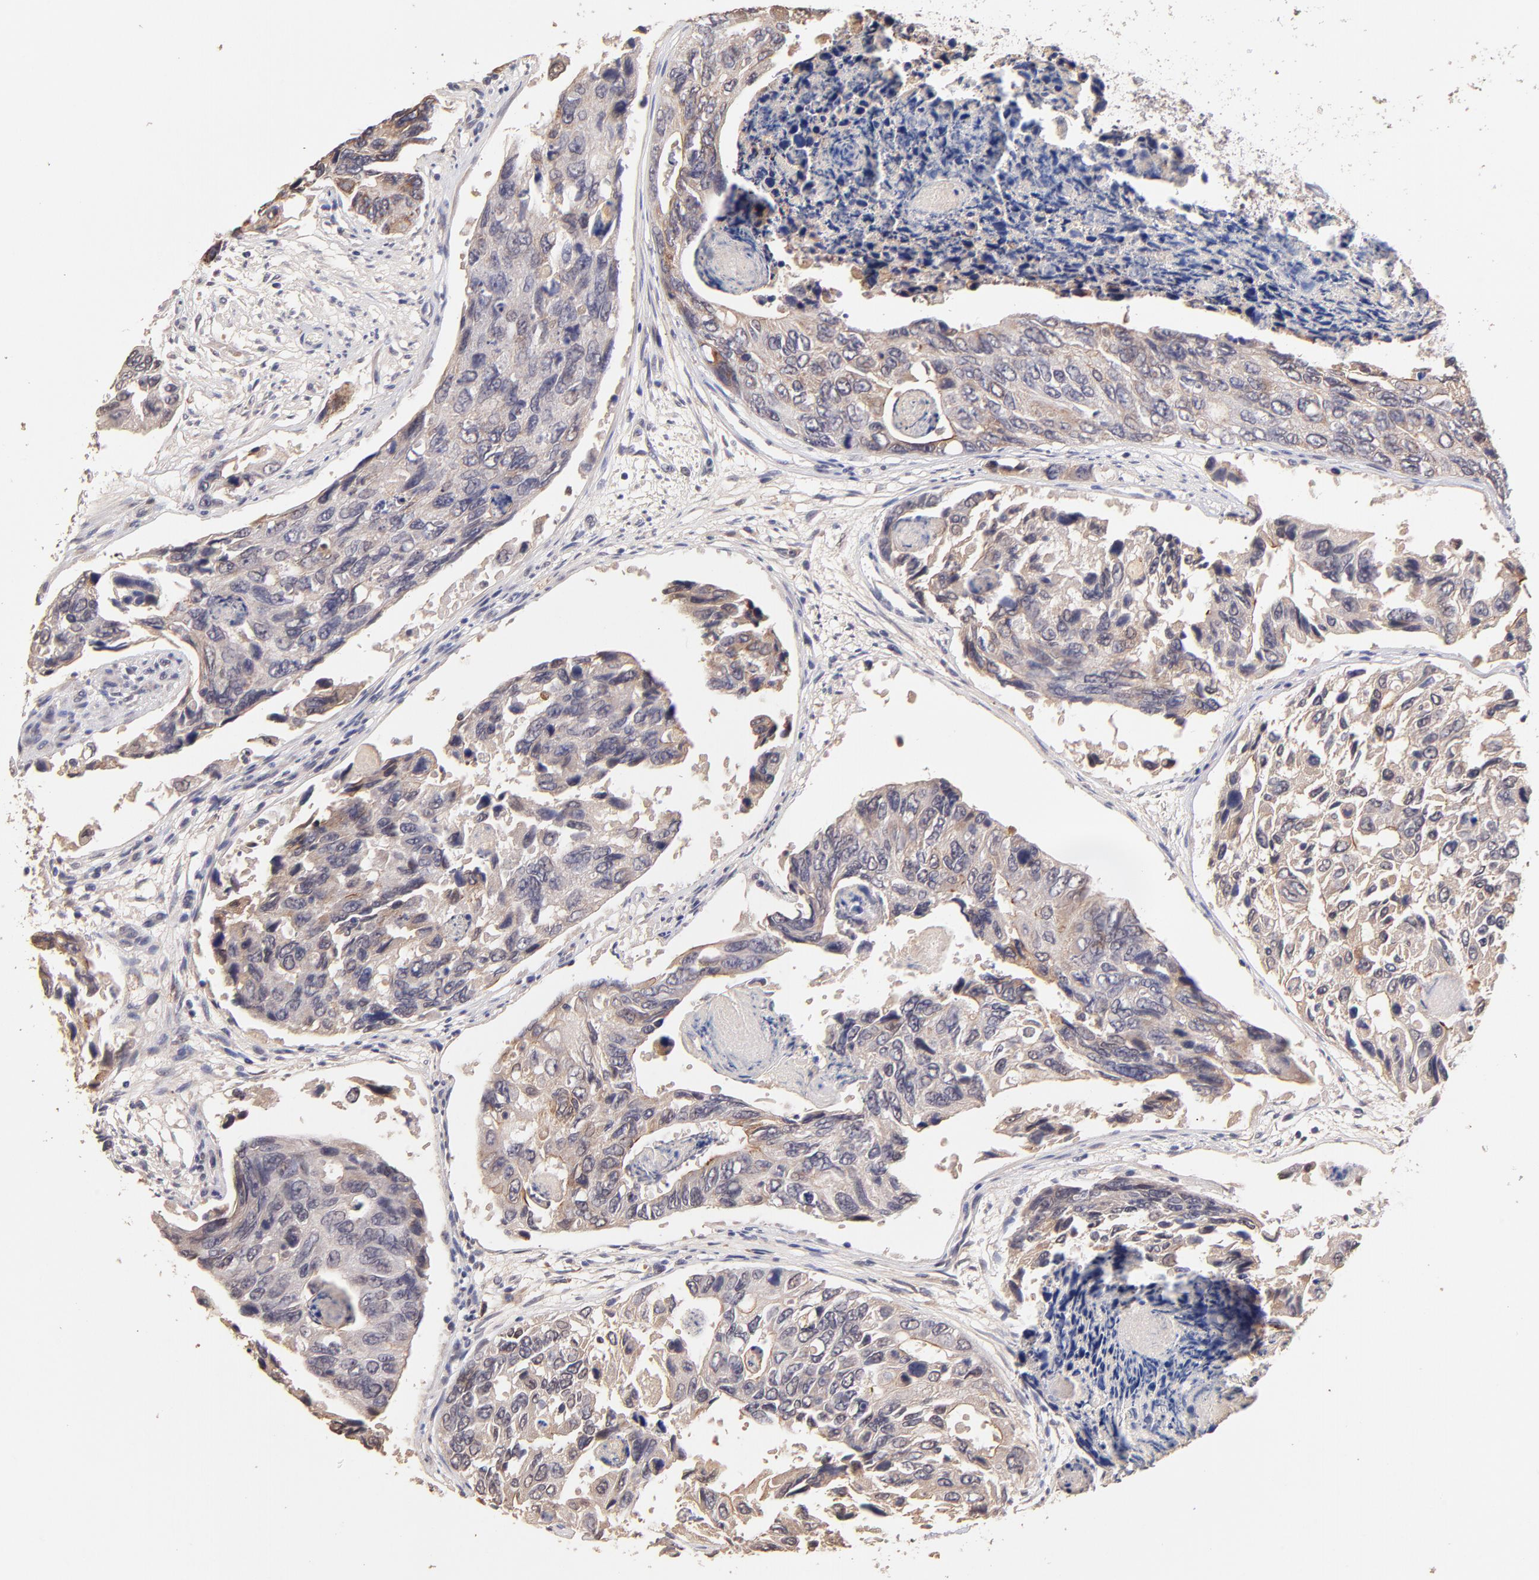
{"staining": {"intensity": "weak", "quantity": "<25%", "location": "cytoplasmic/membranous"}, "tissue": "colorectal cancer", "cell_type": "Tumor cells", "image_type": "cancer", "snomed": [{"axis": "morphology", "description": "Adenocarcinoma, NOS"}, {"axis": "topography", "description": "Colon"}], "caption": "Adenocarcinoma (colorectal) stained for a protein using IHC reveals no positivity tumor cells.", "gene": "RNASEL", "patient": {"sex": "female", "age": 86}}